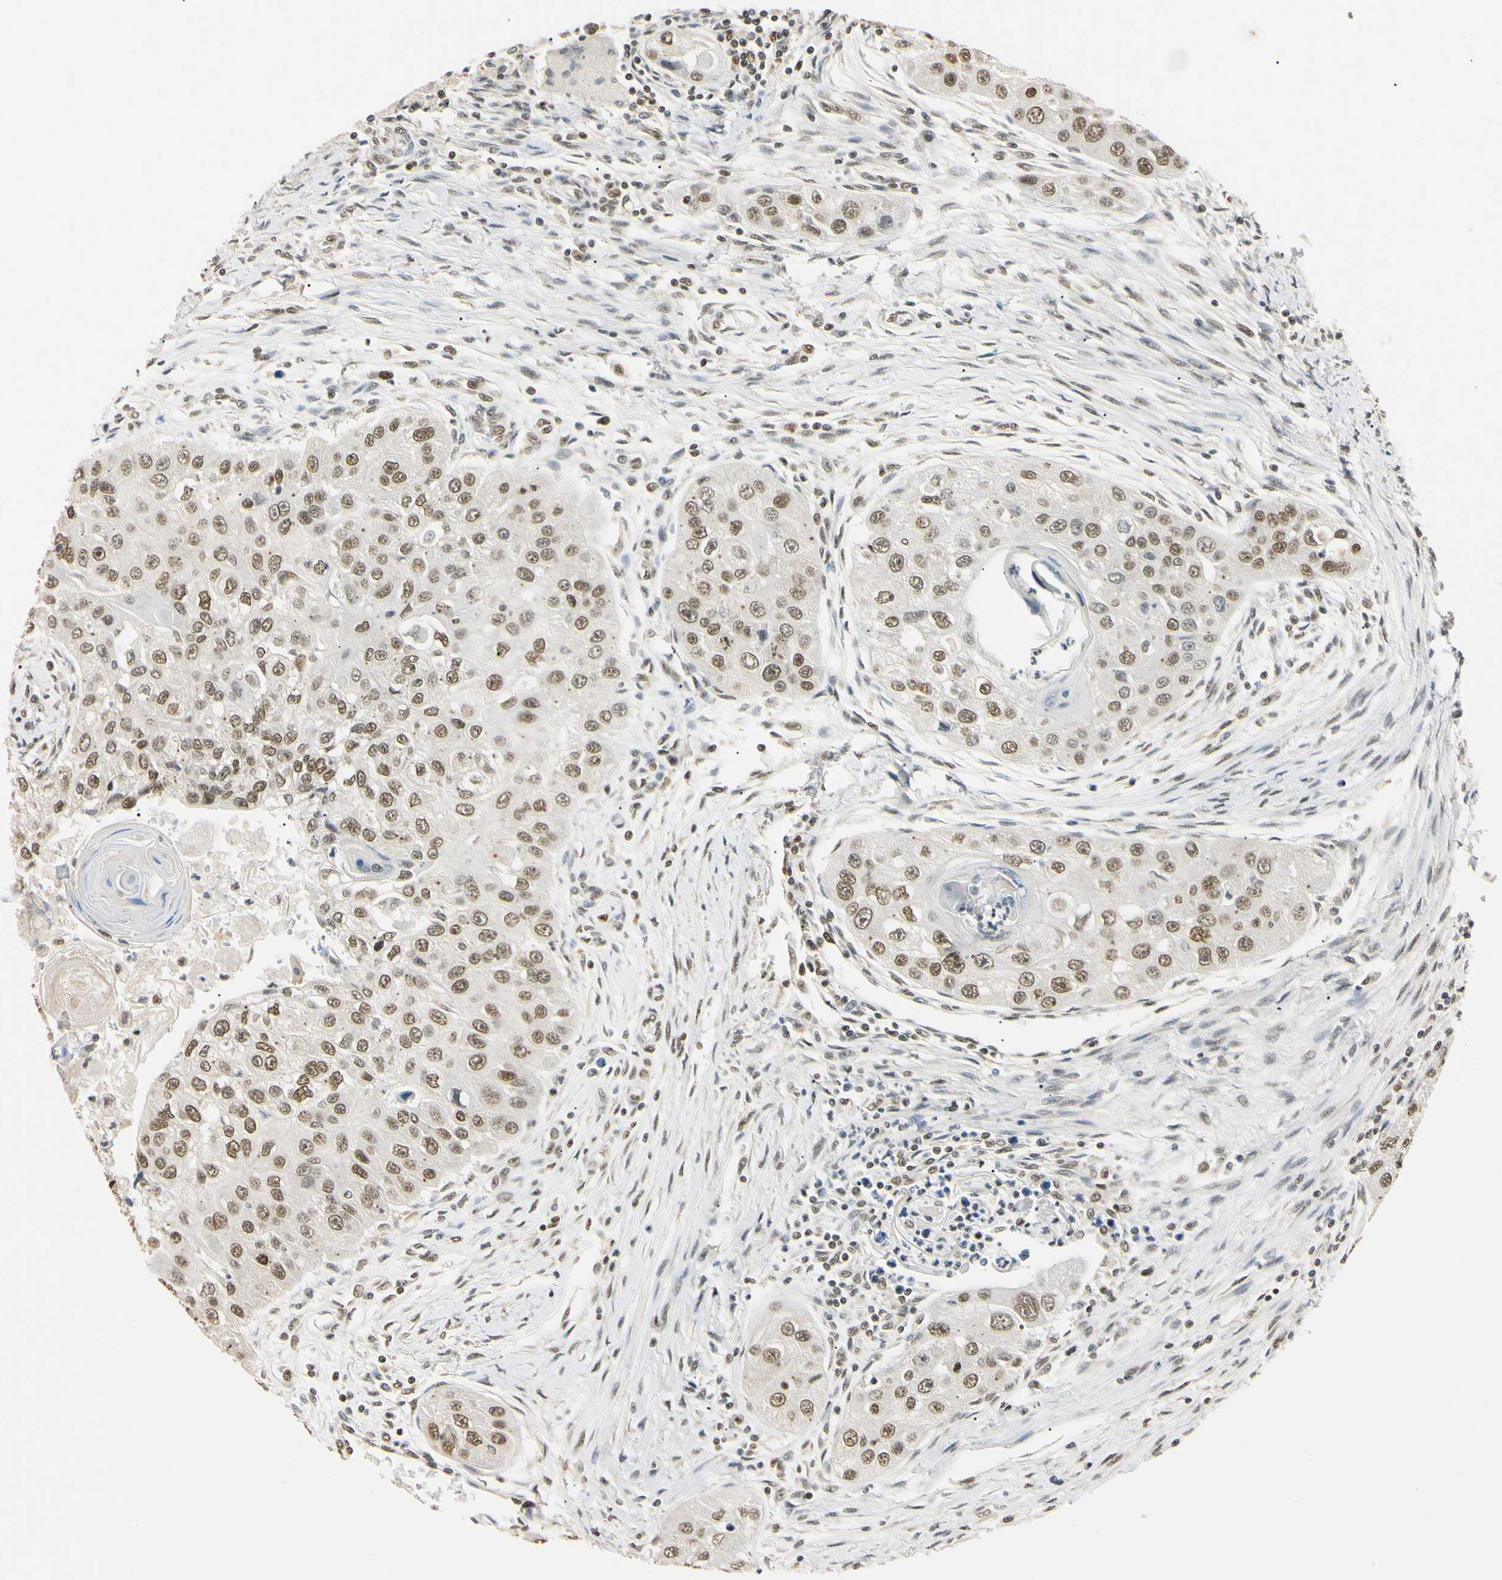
{"staining": {"intensity": "moderate", "quantity": ">75%", "location": "nuclear"}, "tissue": "head and neck cancer", "cell_type": "Tumor cells", "image_type": "cancer", "snomed": [{"axis": "morphology", "description": "Normal tissue, NOS"}, {"axis": "morphology", "description": "Squamous cell carcinoma, NOS"}, {"axis": "topography", "description": "Skeletal muscle"}, {"axis": "topography", "description": "Head-Neck"}], "caption": "Immunohistochemistry (DAB) staining of squamous cell carcinoma (head and neck) exhibits moderate nuclear protein positivity in approximately >75% of tumor cells.", "gene": "SMARCA5", "patient": {"sex": "male", "age": 51}}